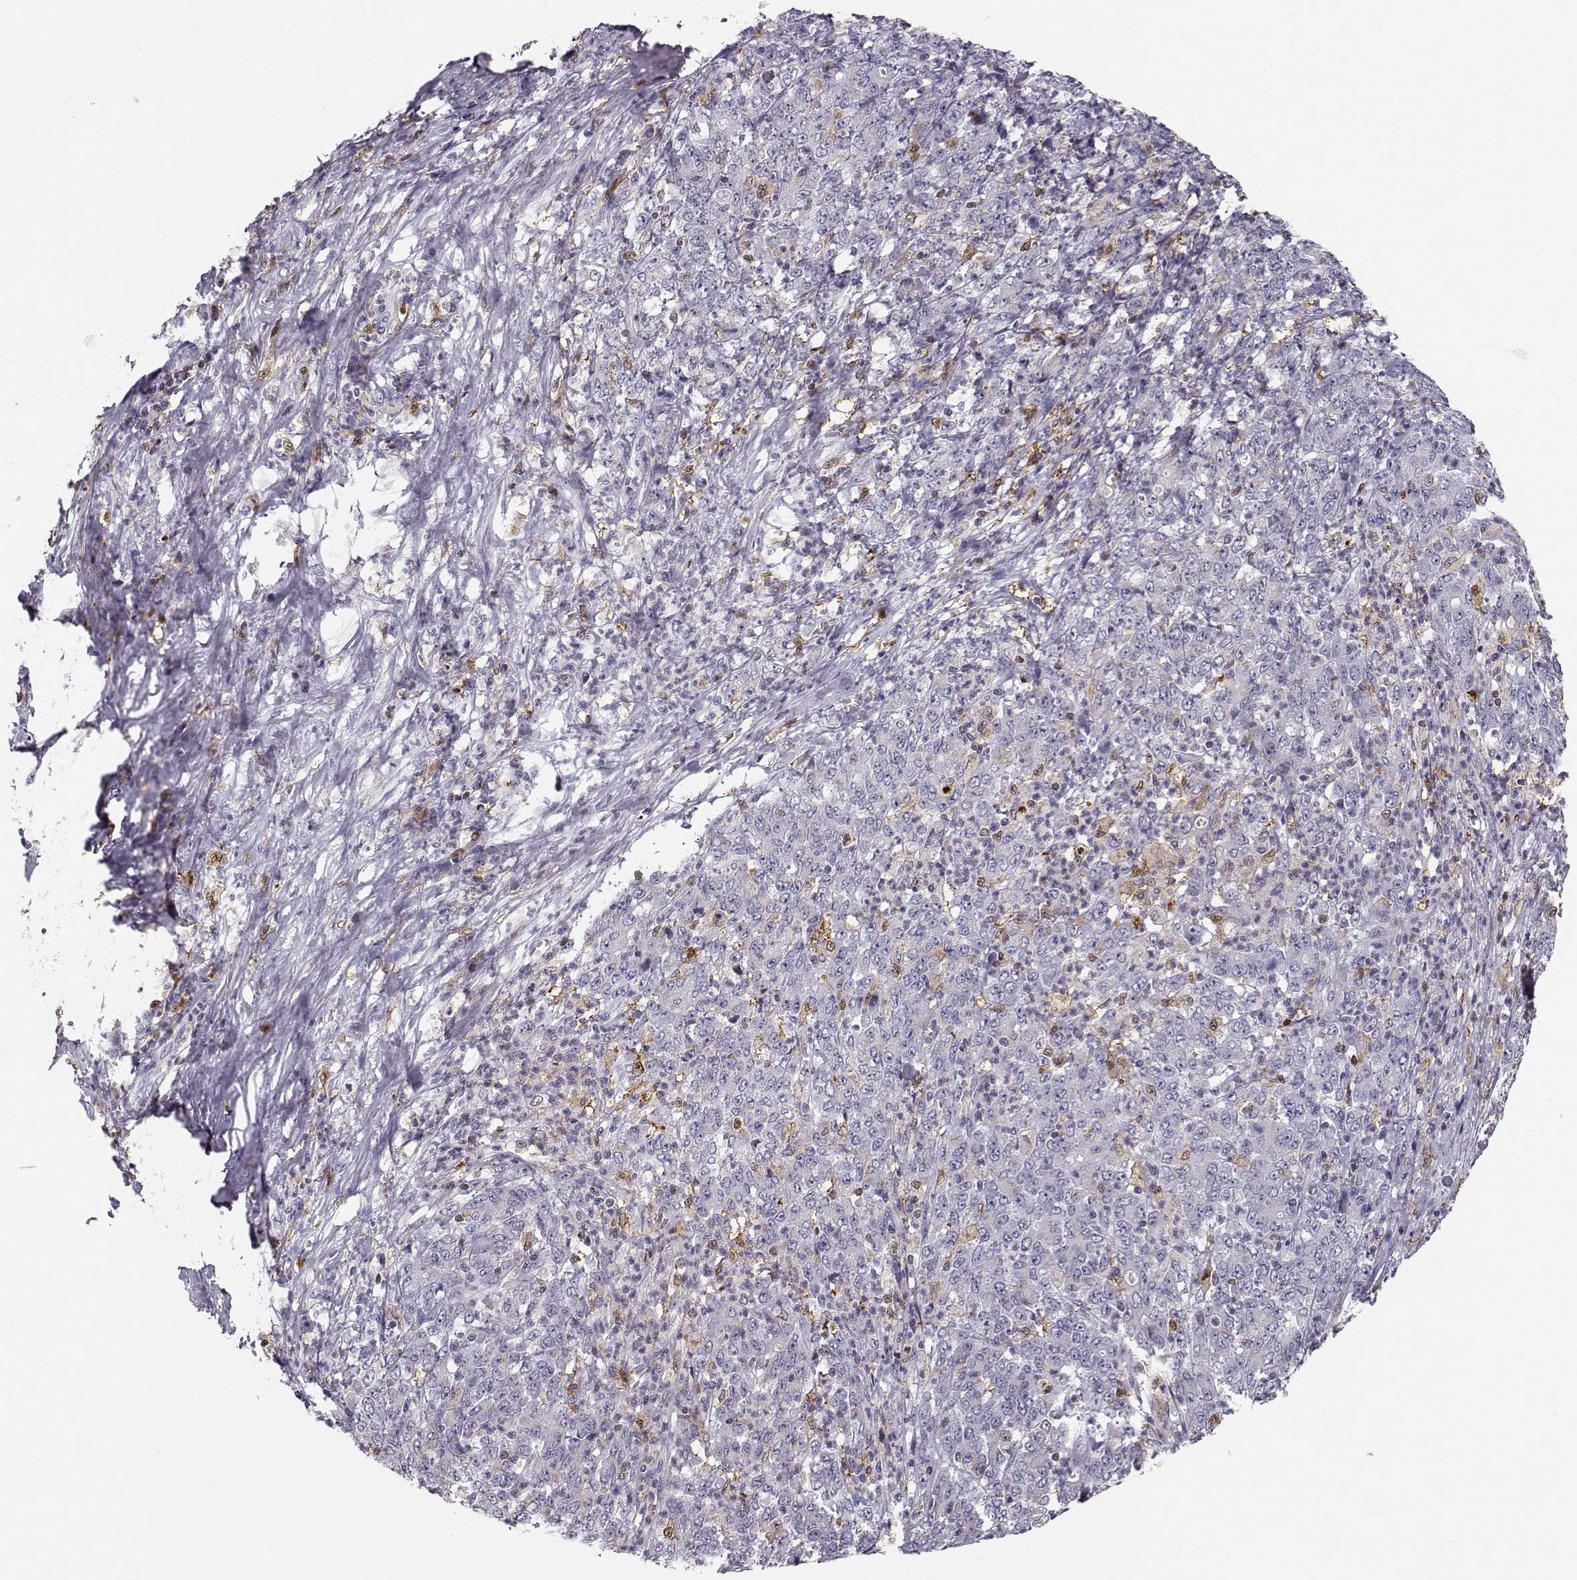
{"staining": {"intensity": "weak", "quantity": "<25%", "location": "cytoplasmic/membranous"}, "tissue": "stomach cancer", "cell_type": "Tumor cells", "image_type": "cancer", "snomed": [{"axis": "morphology", "description": "Adenocarcinoma, NOS"}, {"axis": "topography", "description": "Stomach, lower"}], "caption": "Image shows no protein expression in tumor cells of stomach adenocarcinoma tissue.", "gene": "HTR7", "patient": {"sex": "female", "age": 71}}